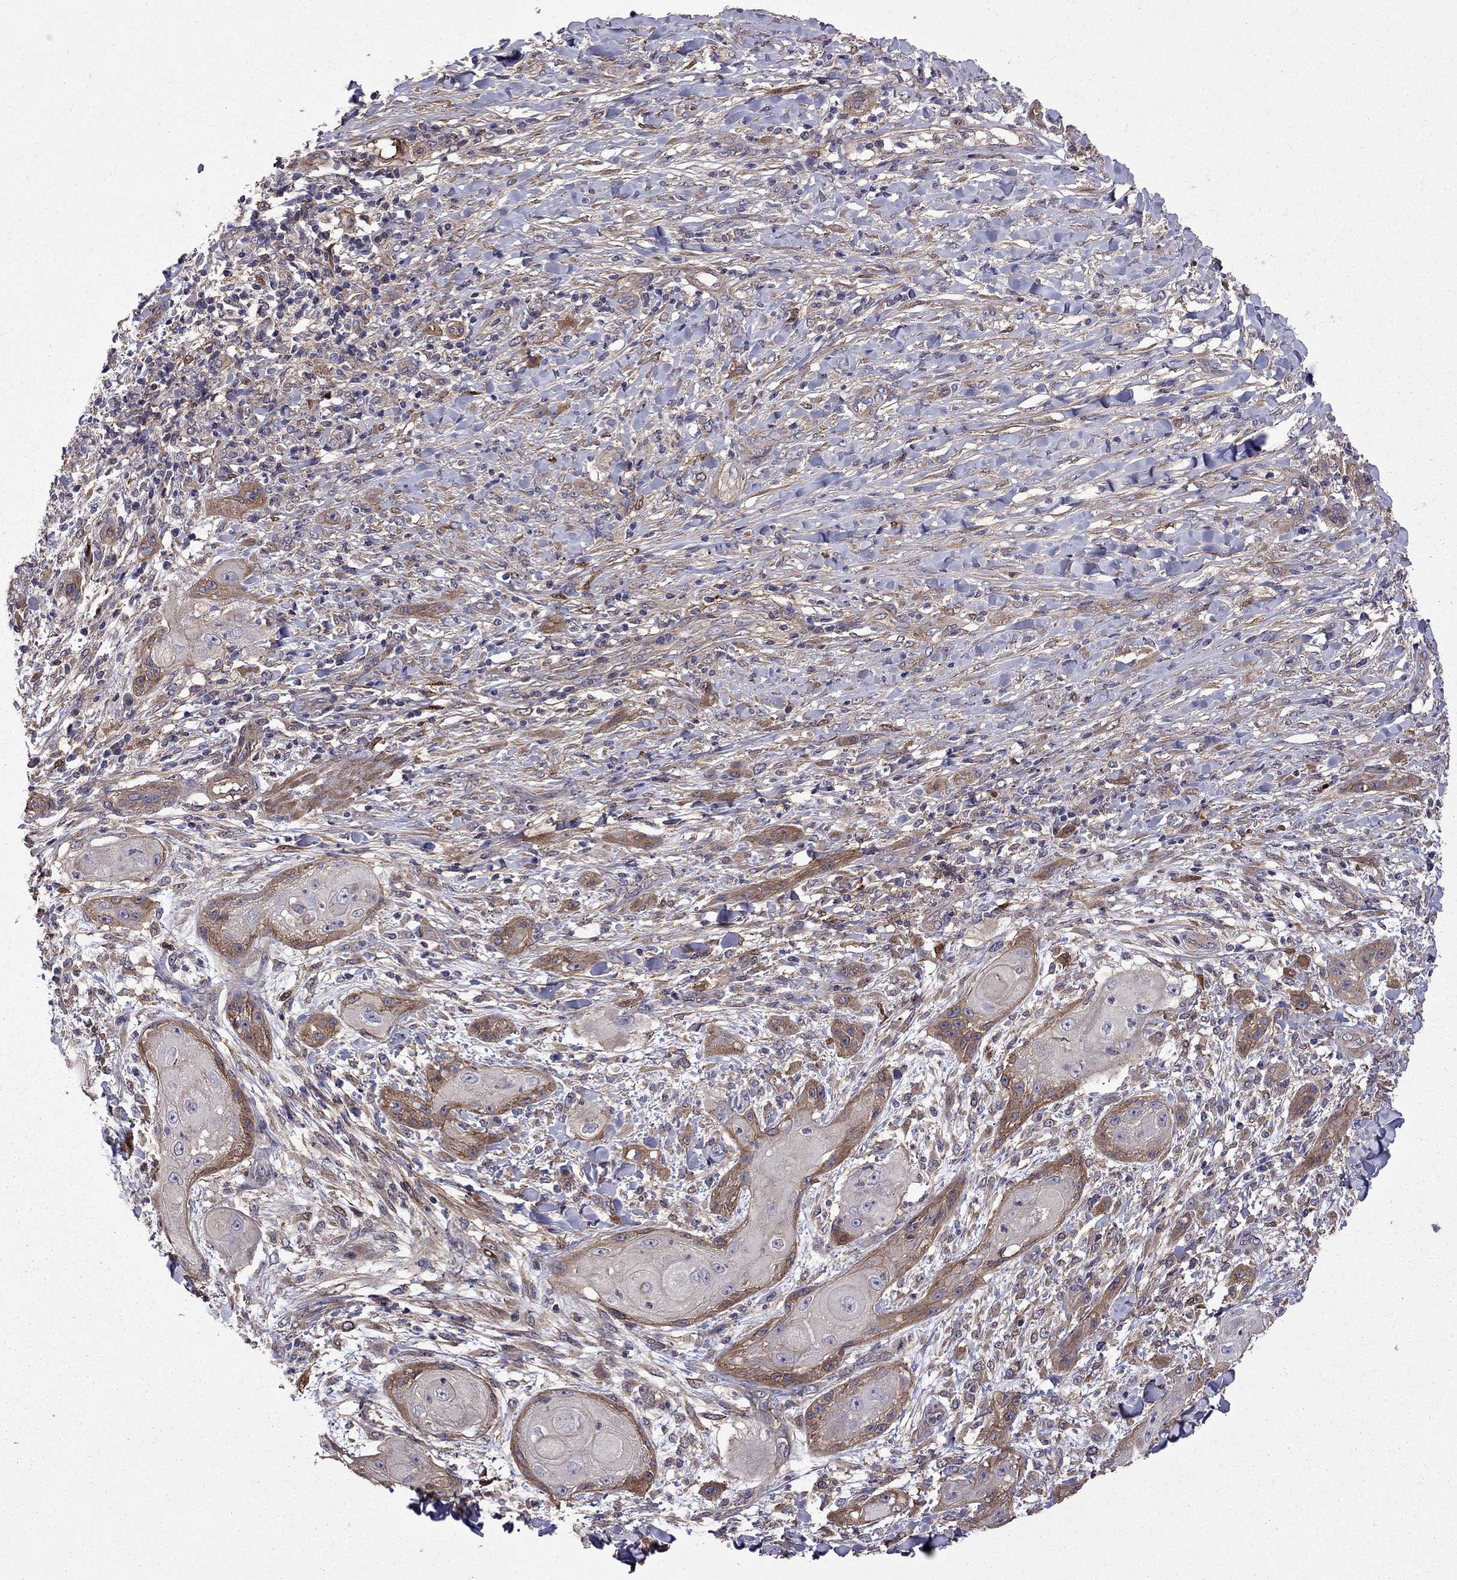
{"staining": {"intensity": "strong", "quantity": "25%-75%", "location": "cytoplasmic/membranous"}, "tissue": "skin cancer", "cell_type": "Tumor cells", "image_type": "cancer", "snomed": [{"axis": "morphology", "description": "Squamous cell carcinoma, NOS"}, {"axis": "topography", "description": "Skin"}], "caption": "There is high levels of strong cytoplasmic/membranous positivity in tumor cells of squamous cell carcinoma (skin), as demonstrated by immunohistochemical staining (brown color).", "gene": "ITGB1", "patient": {"sex": "male", "age": 62}}